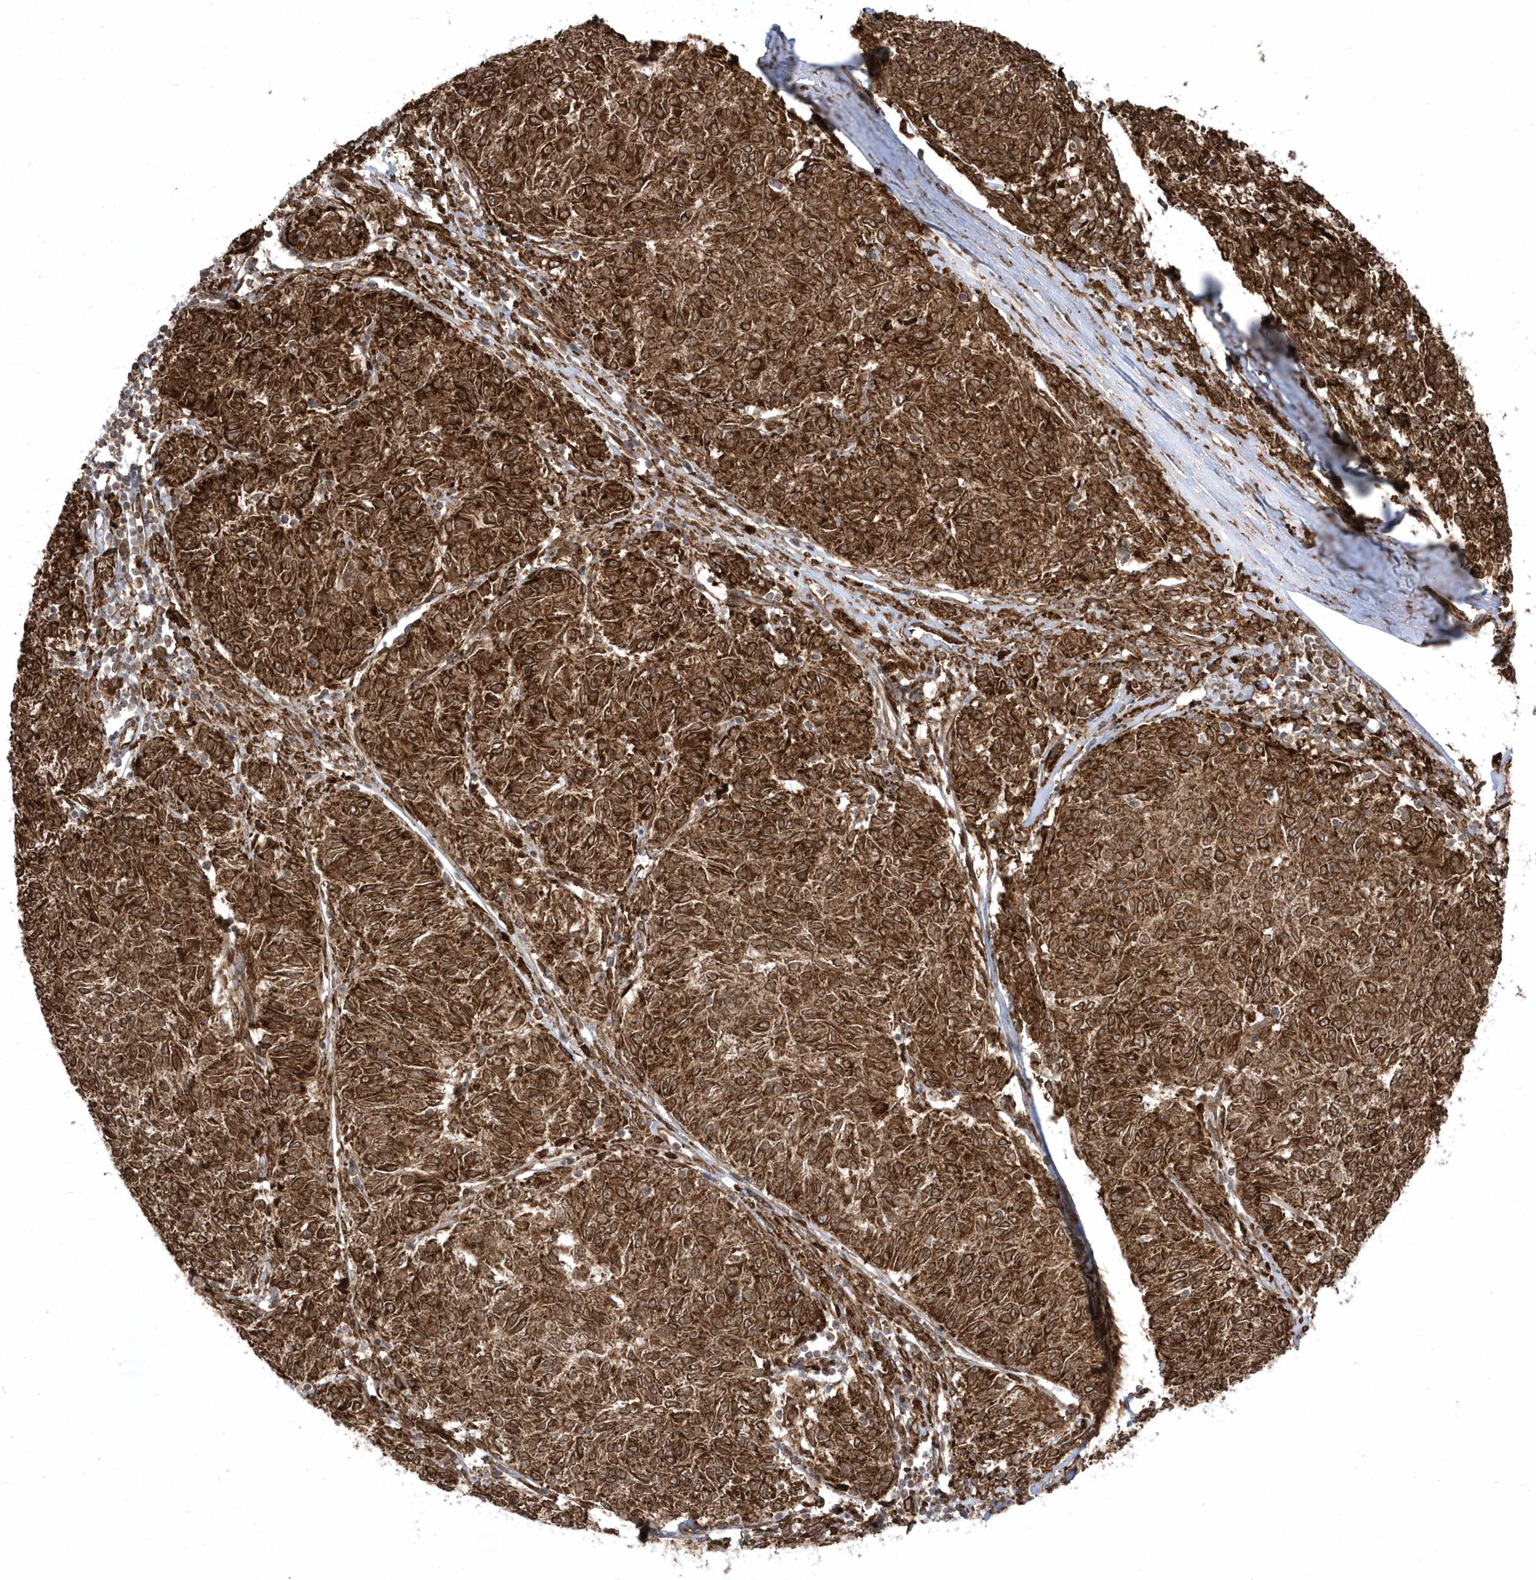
{"staining": {"intensity": "strong", "quantity": ">75%", "location": "cytoplasmic/membranous,nuclear"}, "tissue": "melanoma", "cell_type": "Tumor cells", "image_type": "cancer", "snomed": [{"axis": "morphology", "description": "Malignant melanoma, NOS"}, {"axis": "topography", "description": "Skin"}], "caption": "The histopathology image shows a brown stain indicating the presence of a protein in the cytoplasmic/membranous and nuclear of tumor cells in malignant melanoma.", "gene": "EPC2", "patient": {"sex": "female", "age": 72}}